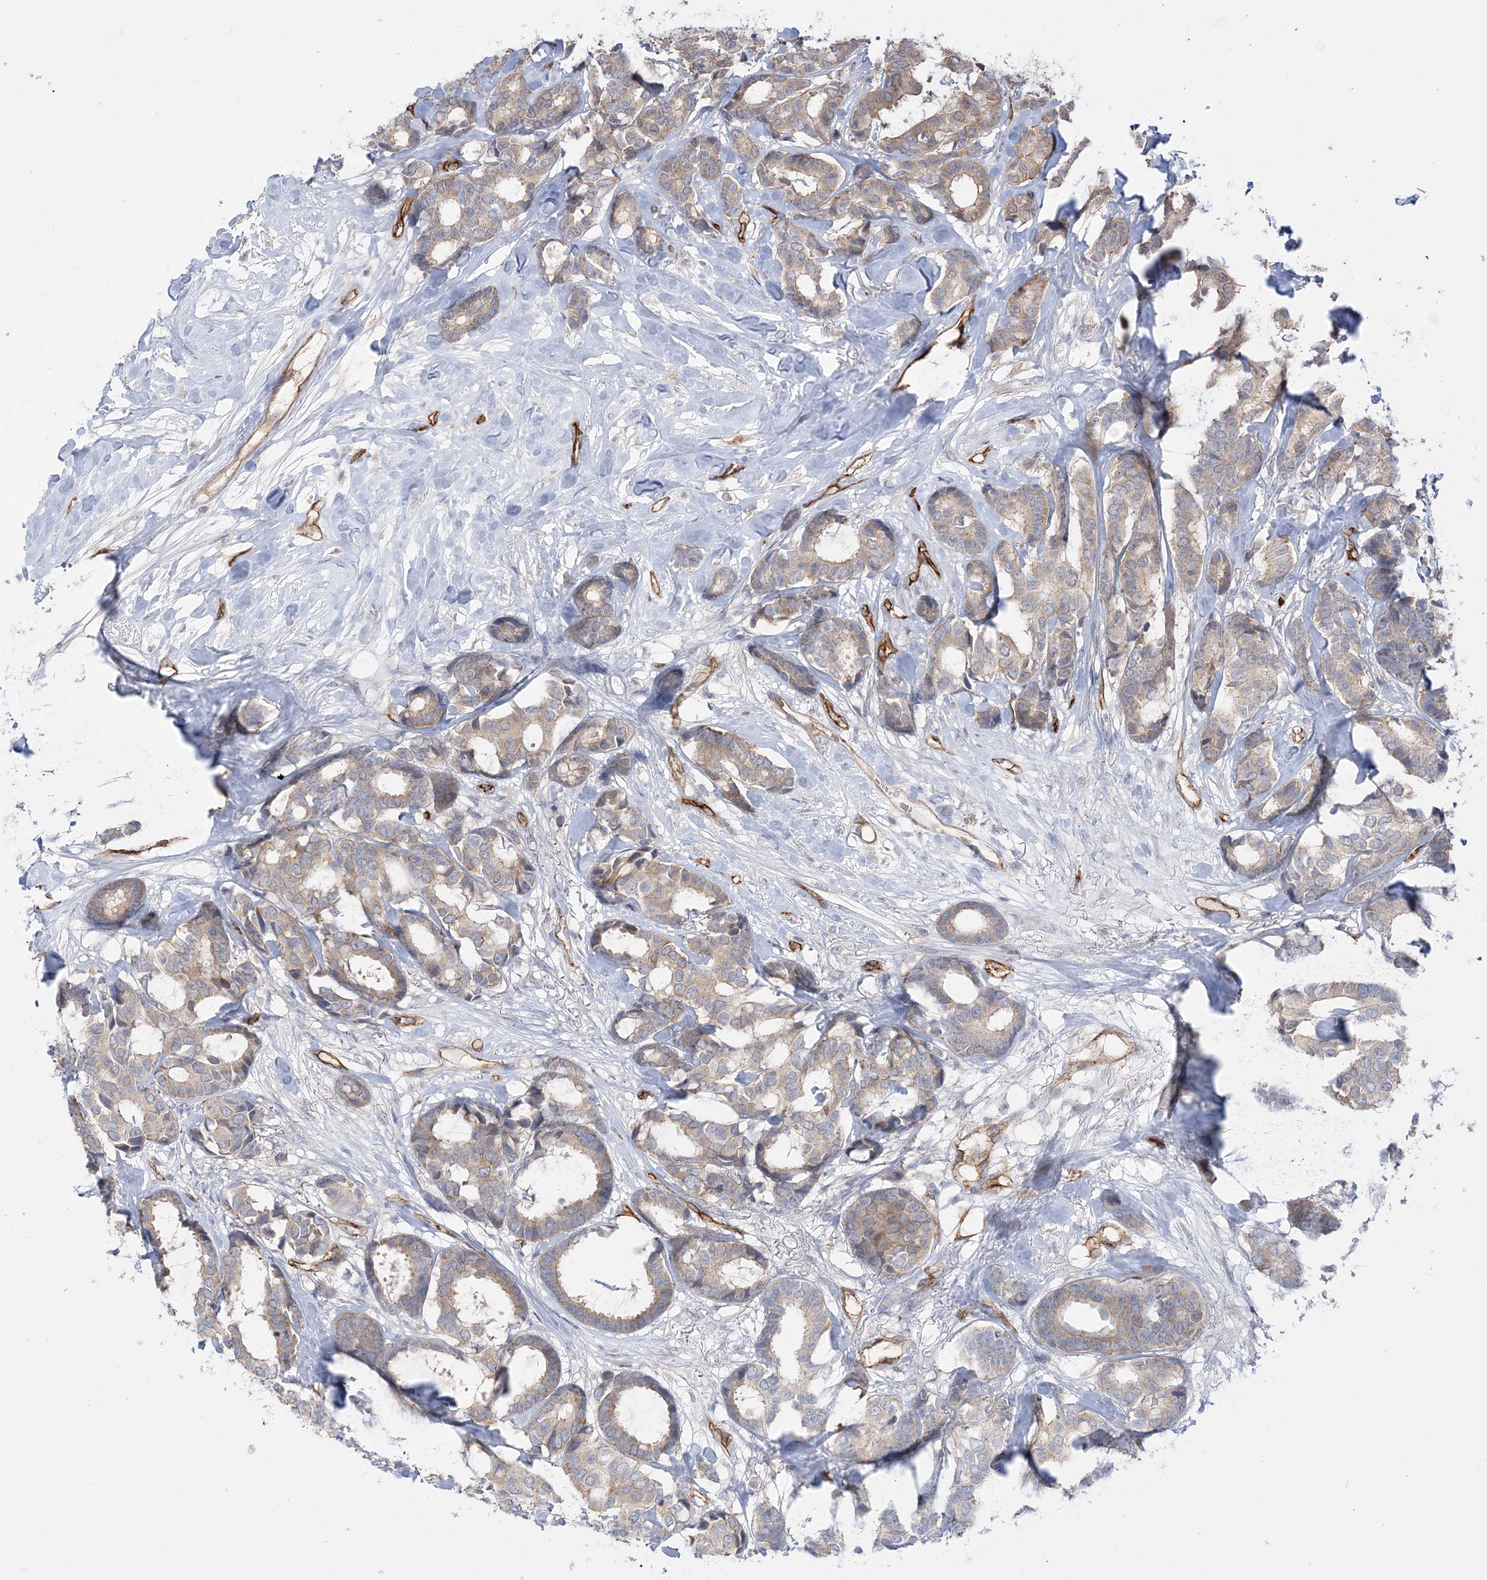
{"staining": {"intensity": "weak", "quantity": ">75%", "location": "cytoplasmic/membranous"}, "tissue": "breast cancer", "cell_type": "Tumor cells", "image_type": "cancer", "snomed": [{"axis": "morphology", "description": "Duct carcinoma"}, {"axis": "topography", "description": "Breast"}], "caption": "A brown stain highlights weak cytoplasmic/membranous staining of a protein in human invasive ductal carcinoma (breast) tumor cells.", "gene": "FARSB", "patient": {"sex": "female", "age": 87}}